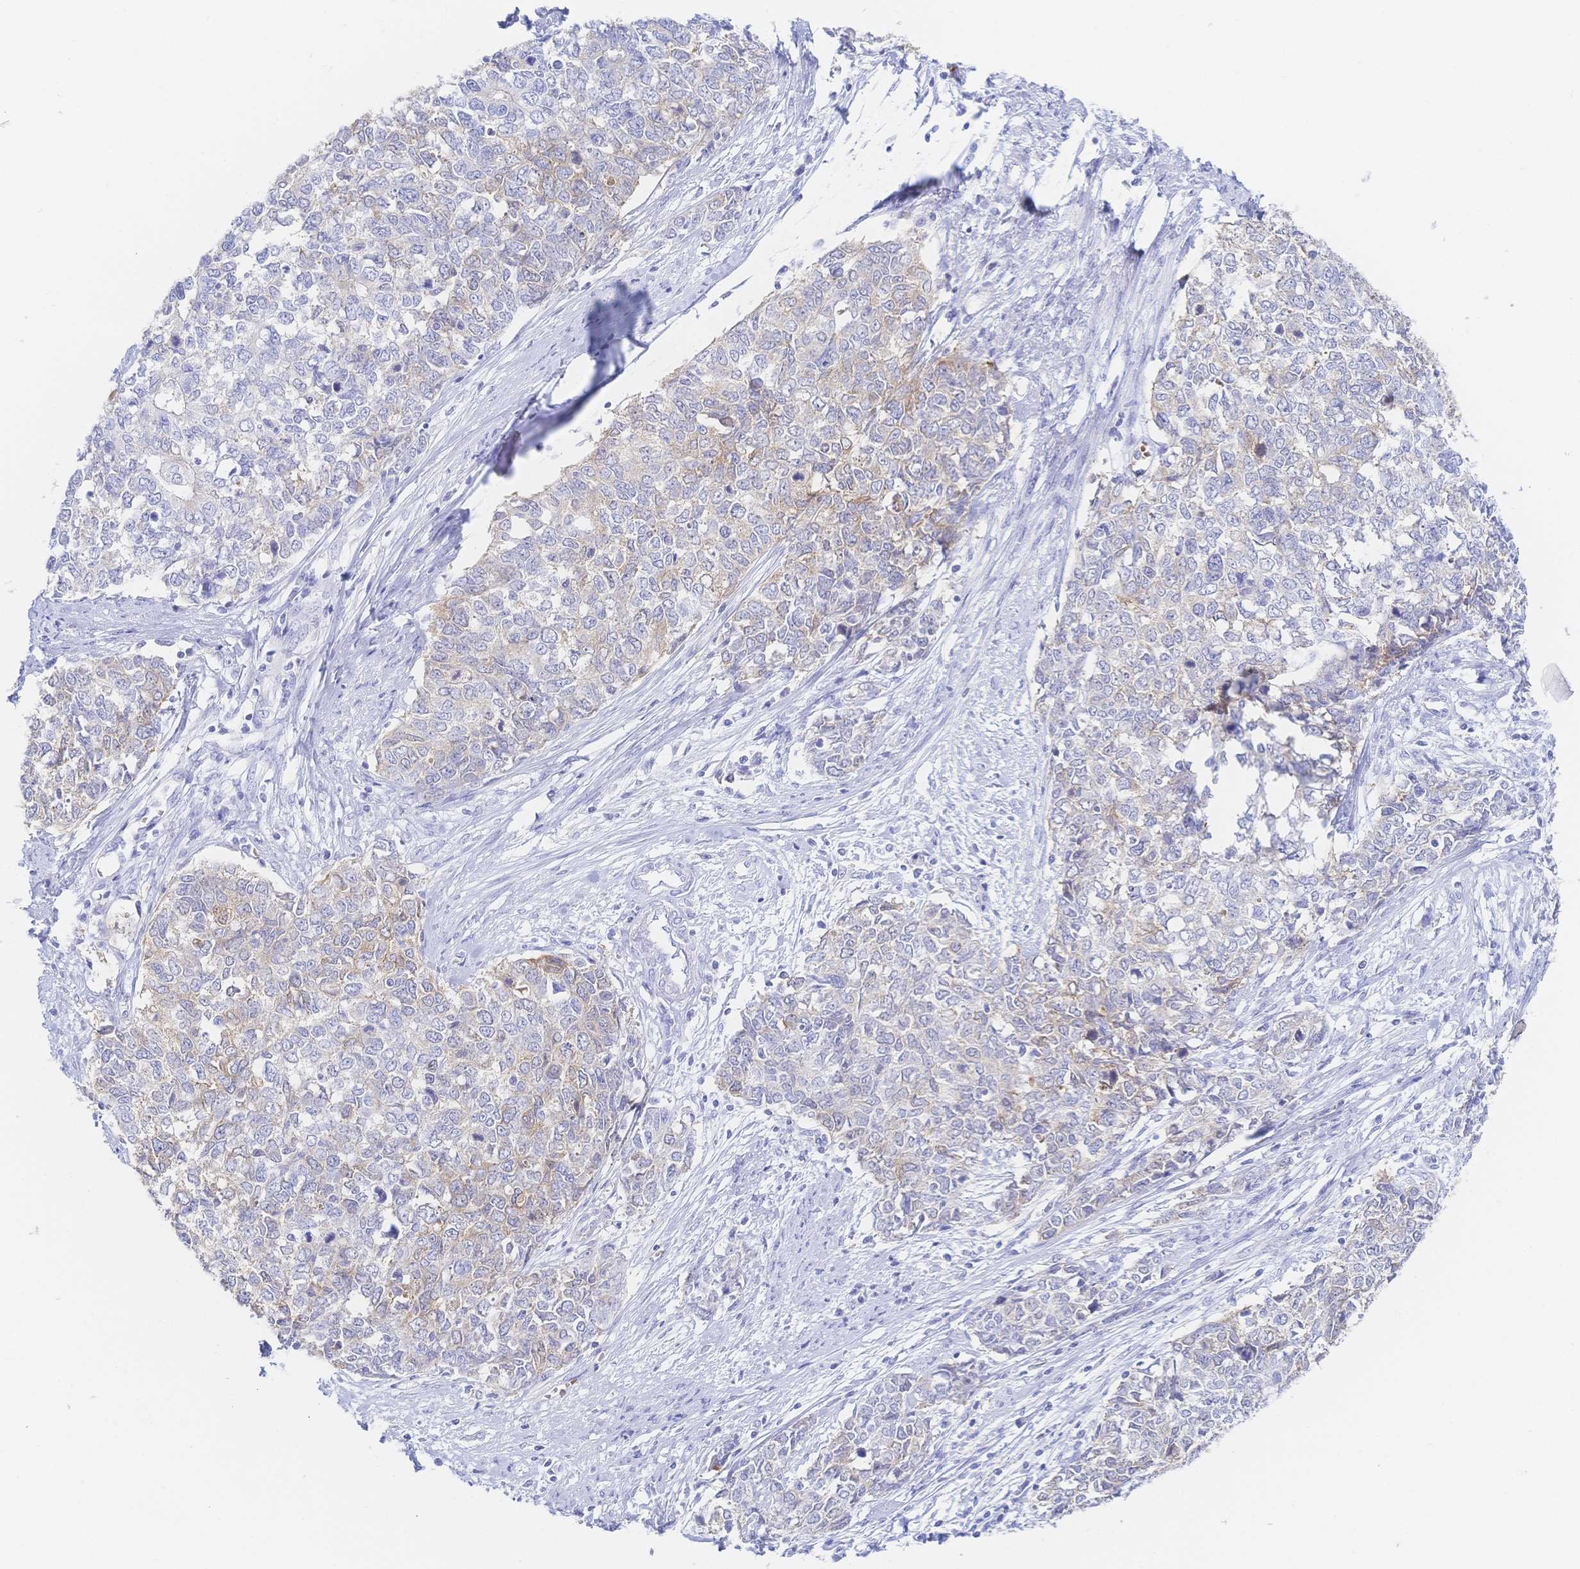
{"staining": {"intensity": "weak", "quantity": "25%-75%", "location": "cytoplasmic/membranous"}, "tissue": "cervical cancer", "cell_type": "Tumor cells", "image_type": "cancer", "snomed": [{"axis": "morphology", "description": "Adenocarcinoma, NOS"}, {"axis": "topography", "description": "Cervix"}], "caption": "Weak cytoplasmic/membranous protein expression is seen in approximately 25%-75% of tumor cells in cervical adenocarcinoma. Immunohistochemistry (ihc) stains the protein of interest in brown and the nuclei are stained blue.", "gene": "RRM1", "patient": {"sex": "female", "age": 63}}